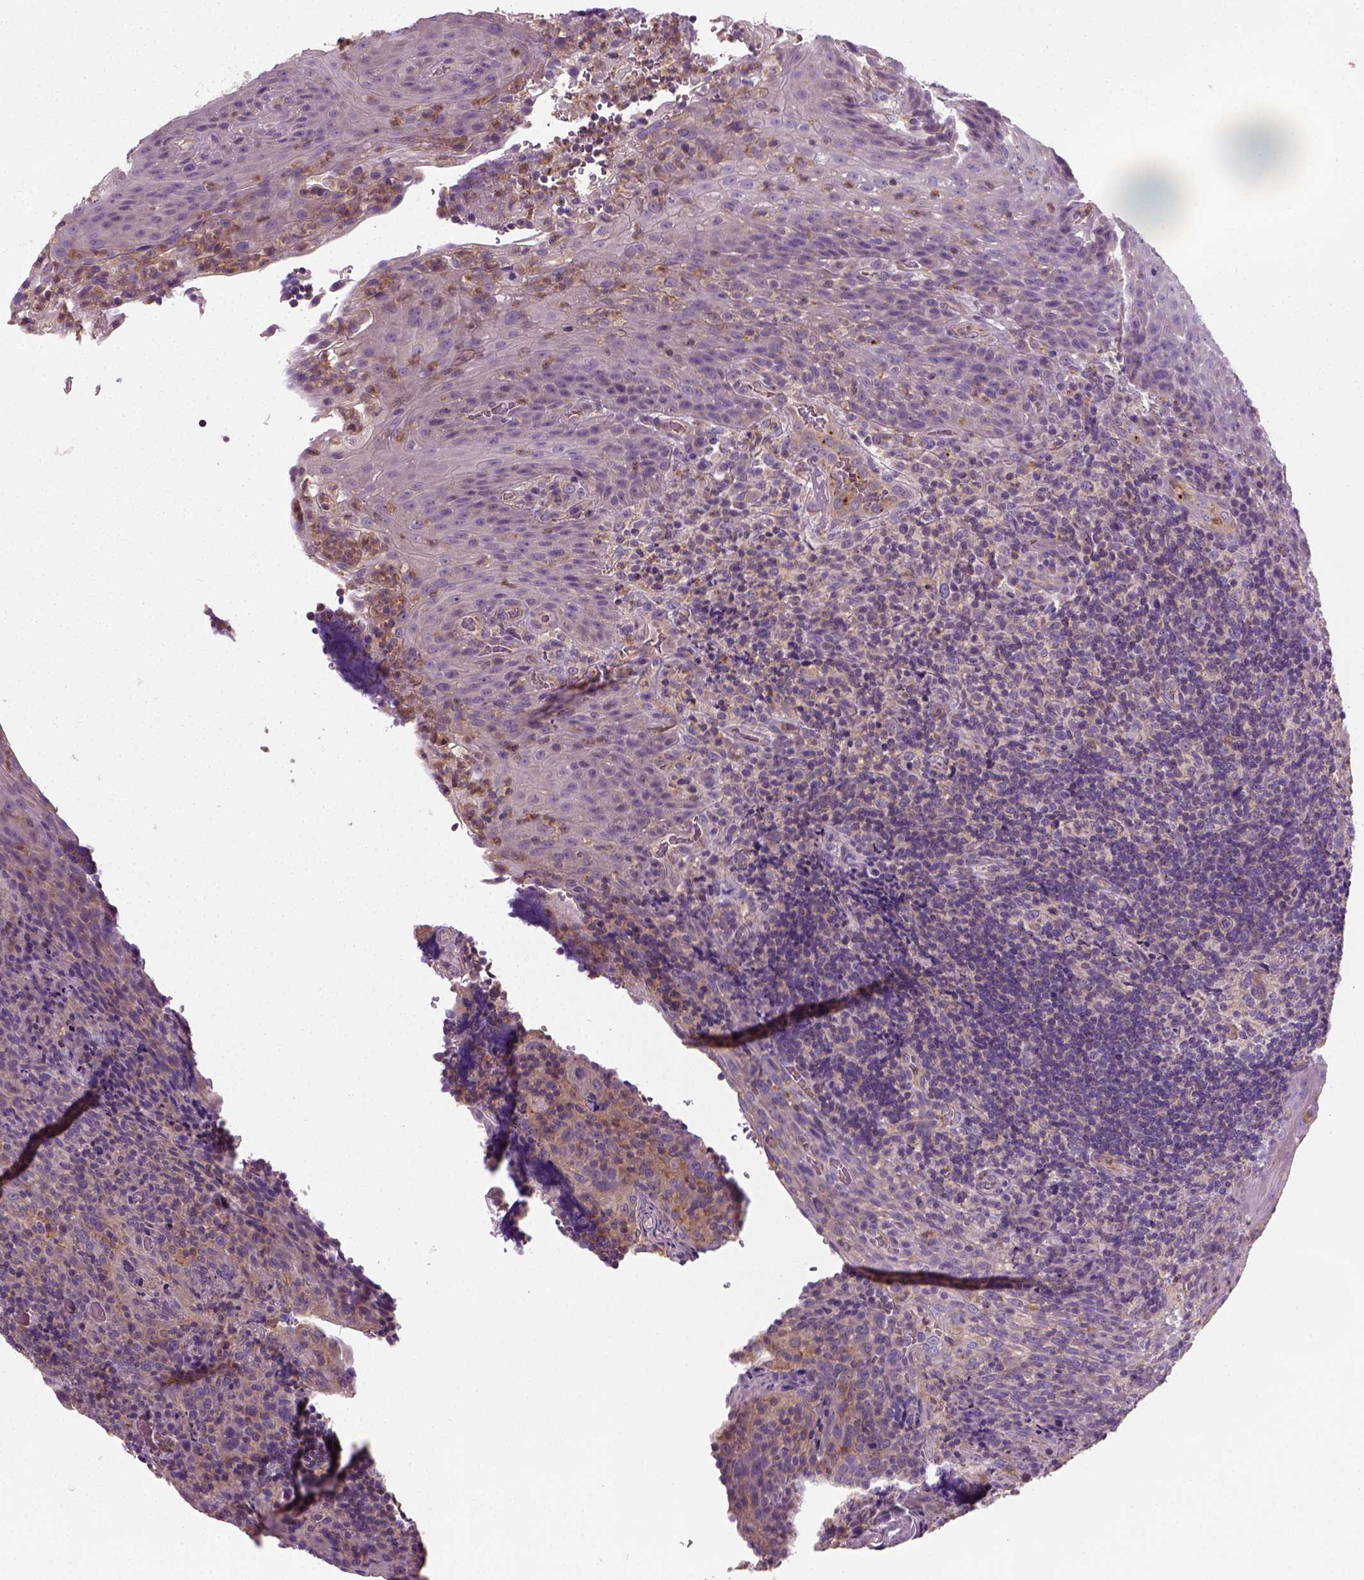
{"staining": {"intensity": "weak", "quantity": ">75%", "location": "cytoplasmic/membranous"}, "tissue": "tonsil", "cell_type": "Germinal center cells", "image_type": "normal", "snomed": [{"axis": "morphology", "description": "Normal tissue, NOS"}, {"axis": "topography", "description": "Tonsil"}], "caption": "The photomicrograph displays a brown stain indicating the presence of a protein in the cytoplasmic/membranous of germinal center cells in tonsil. The staining was performed using DAB, with brown indicating positive protein expression. Nuclei are stained blue with hematoxylin.", "gene": "CRACR2A", "patient": {"sex": "male", "age": 17}}